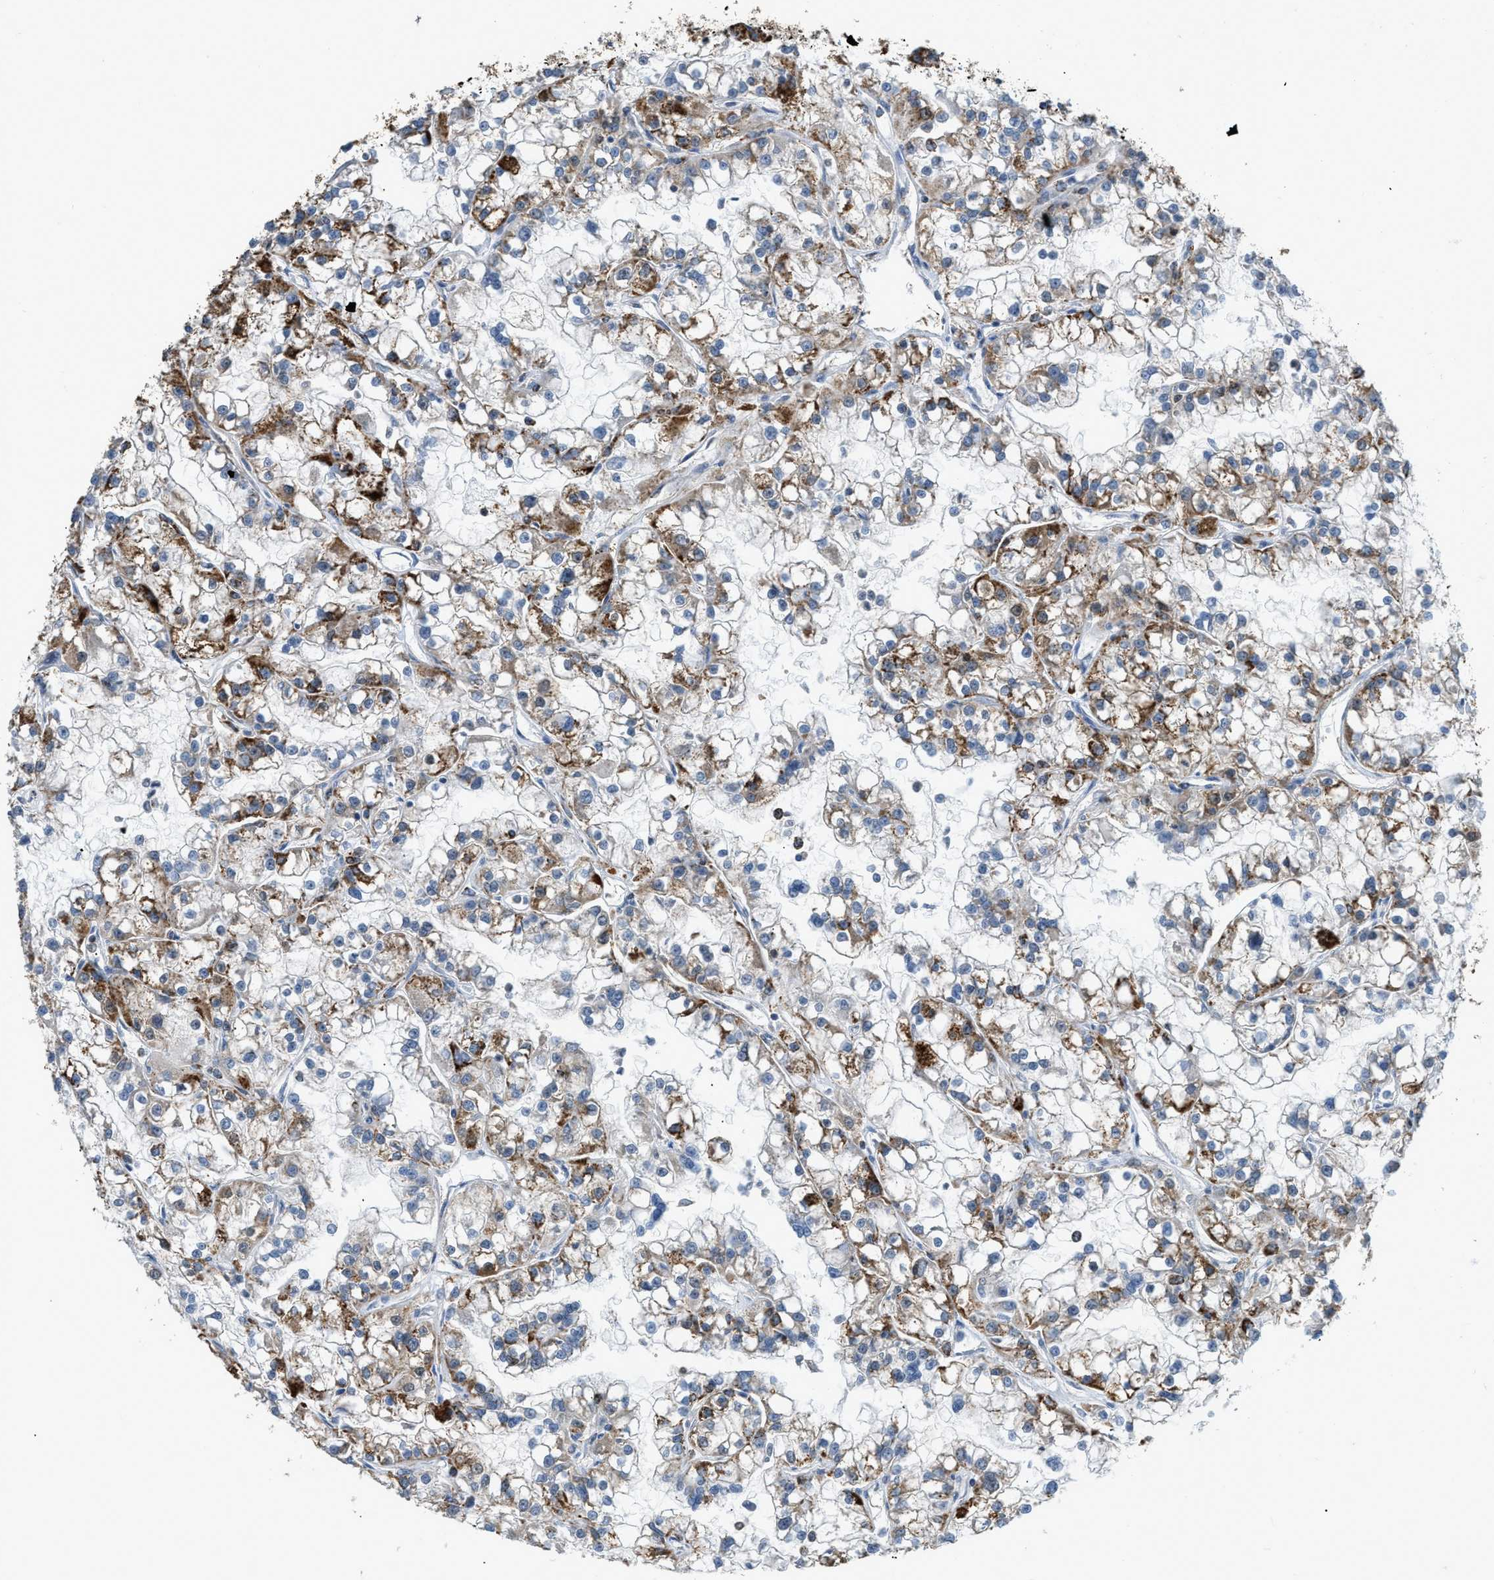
{"staining": {"intensity": "moderate", "quantity": ">75%", "location": "cytoplasmic/membranous"}, "tissue": "renal cancer", "cell_type": "Tumor cells", "image_type": "cancer", "snomed": [{"axis": "morphology", "description": "Adenocarcinoma, NOS"}, {"axis": "topography", "description": "Kidney"}], "caption": "IHC image of neoplastic tissue: human renal adenocarcinoma stained using immunohistochemistry (IHC) reveals medium levels of moderate protein expression localized specifically in the cytoplasmic/membranous of tumor cells, appearing as a cytoplasmic/membranous brown color.", "gene": "ETFB", "patient": {"sex": "female", "age": 52}}